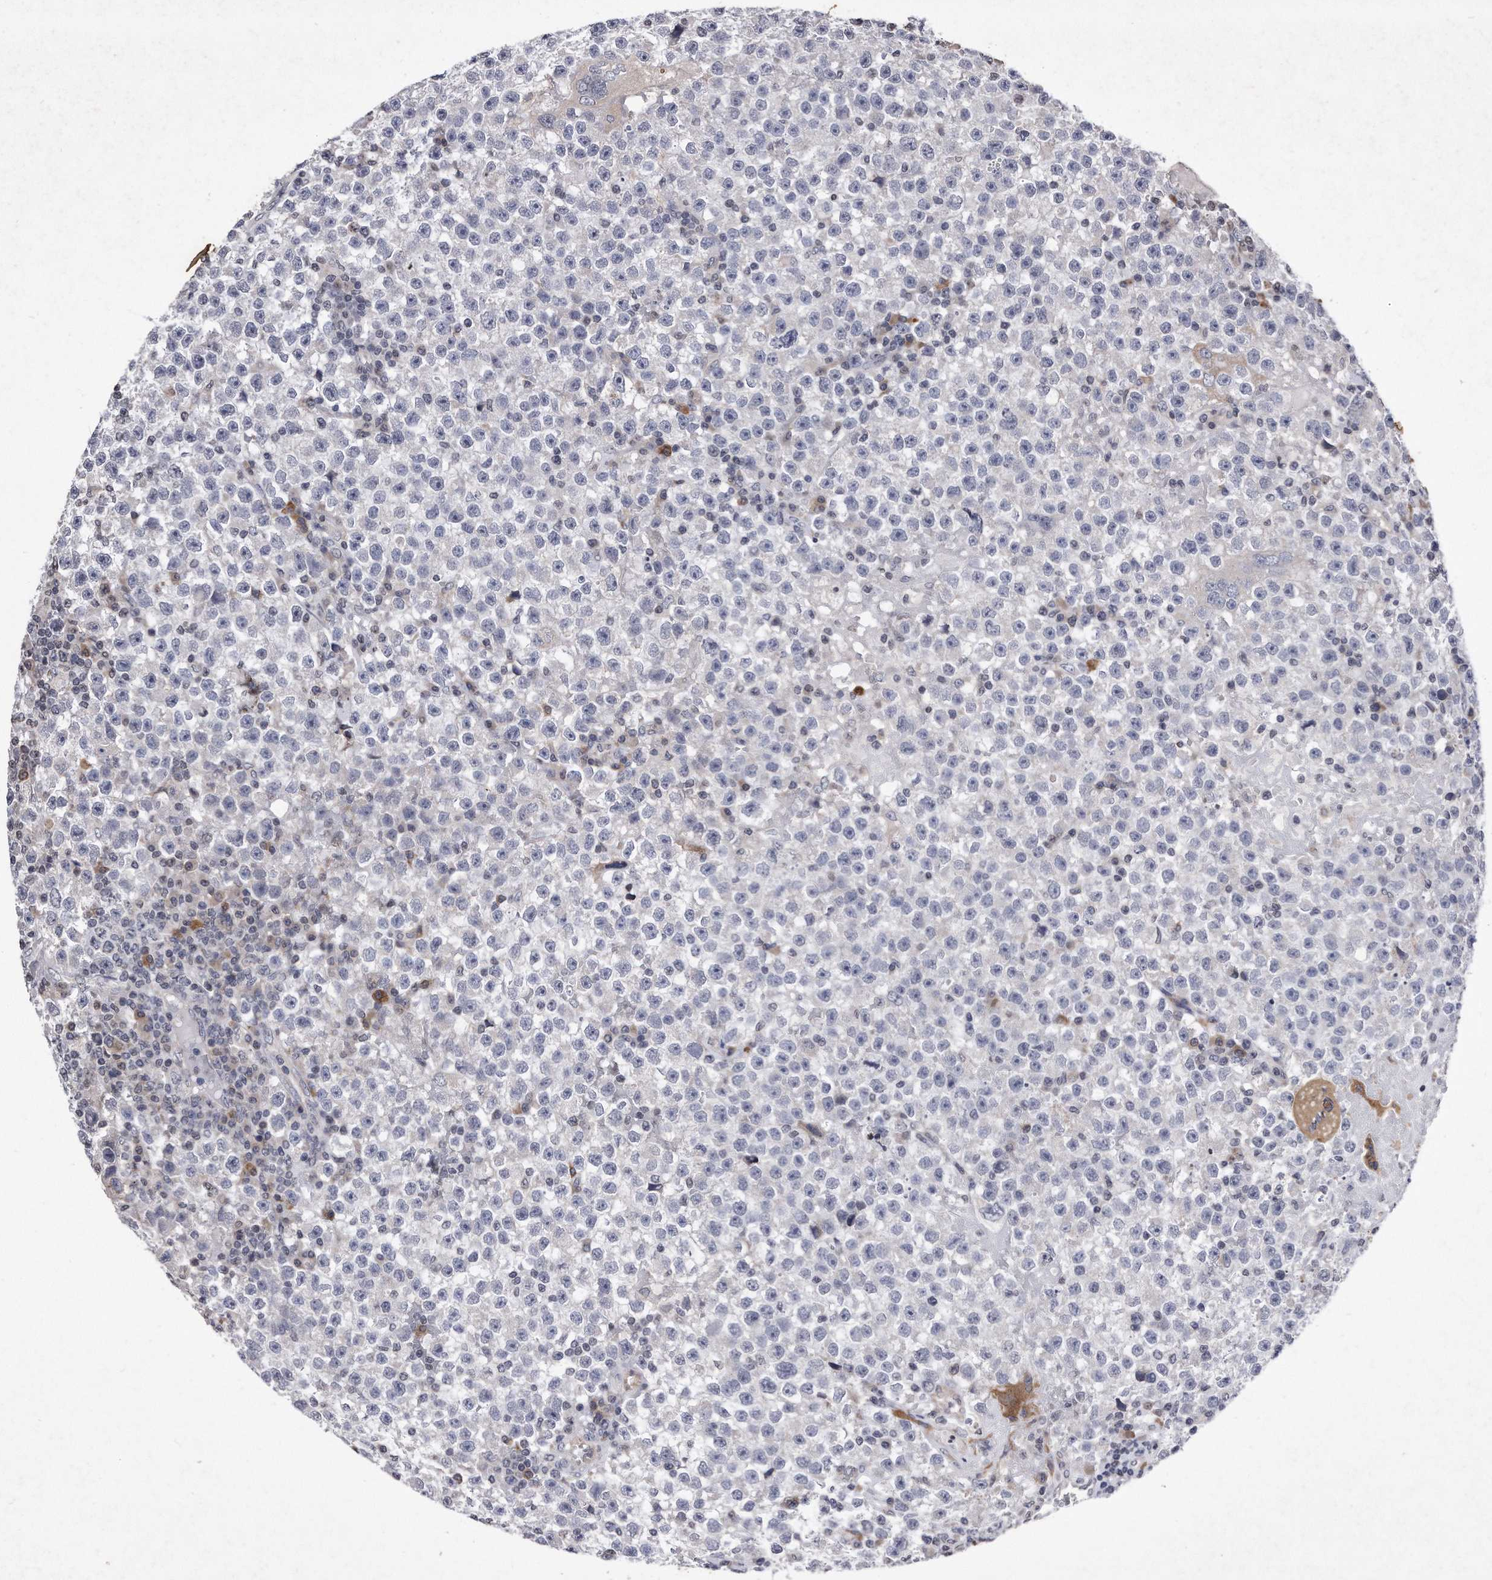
{"staining": {"intensity": "negative", "quantity": "none", "location": "none"}, "tissue": "testis cancer", "cell_type": "Tumor cells", "image_type": "cancer", "snomed": [{"axis": "morphology", "description": "Seminoma, NOS"}, {"axis": "topography", "description": "Testis"}], "caption": "DAB (3,3'-diaminobenzidine) immunohistochemical staining of testis cancer shows no significant expression in tumor cells.", "gene": "DAB1", "patient": {"sex": "male", "age": 22}}